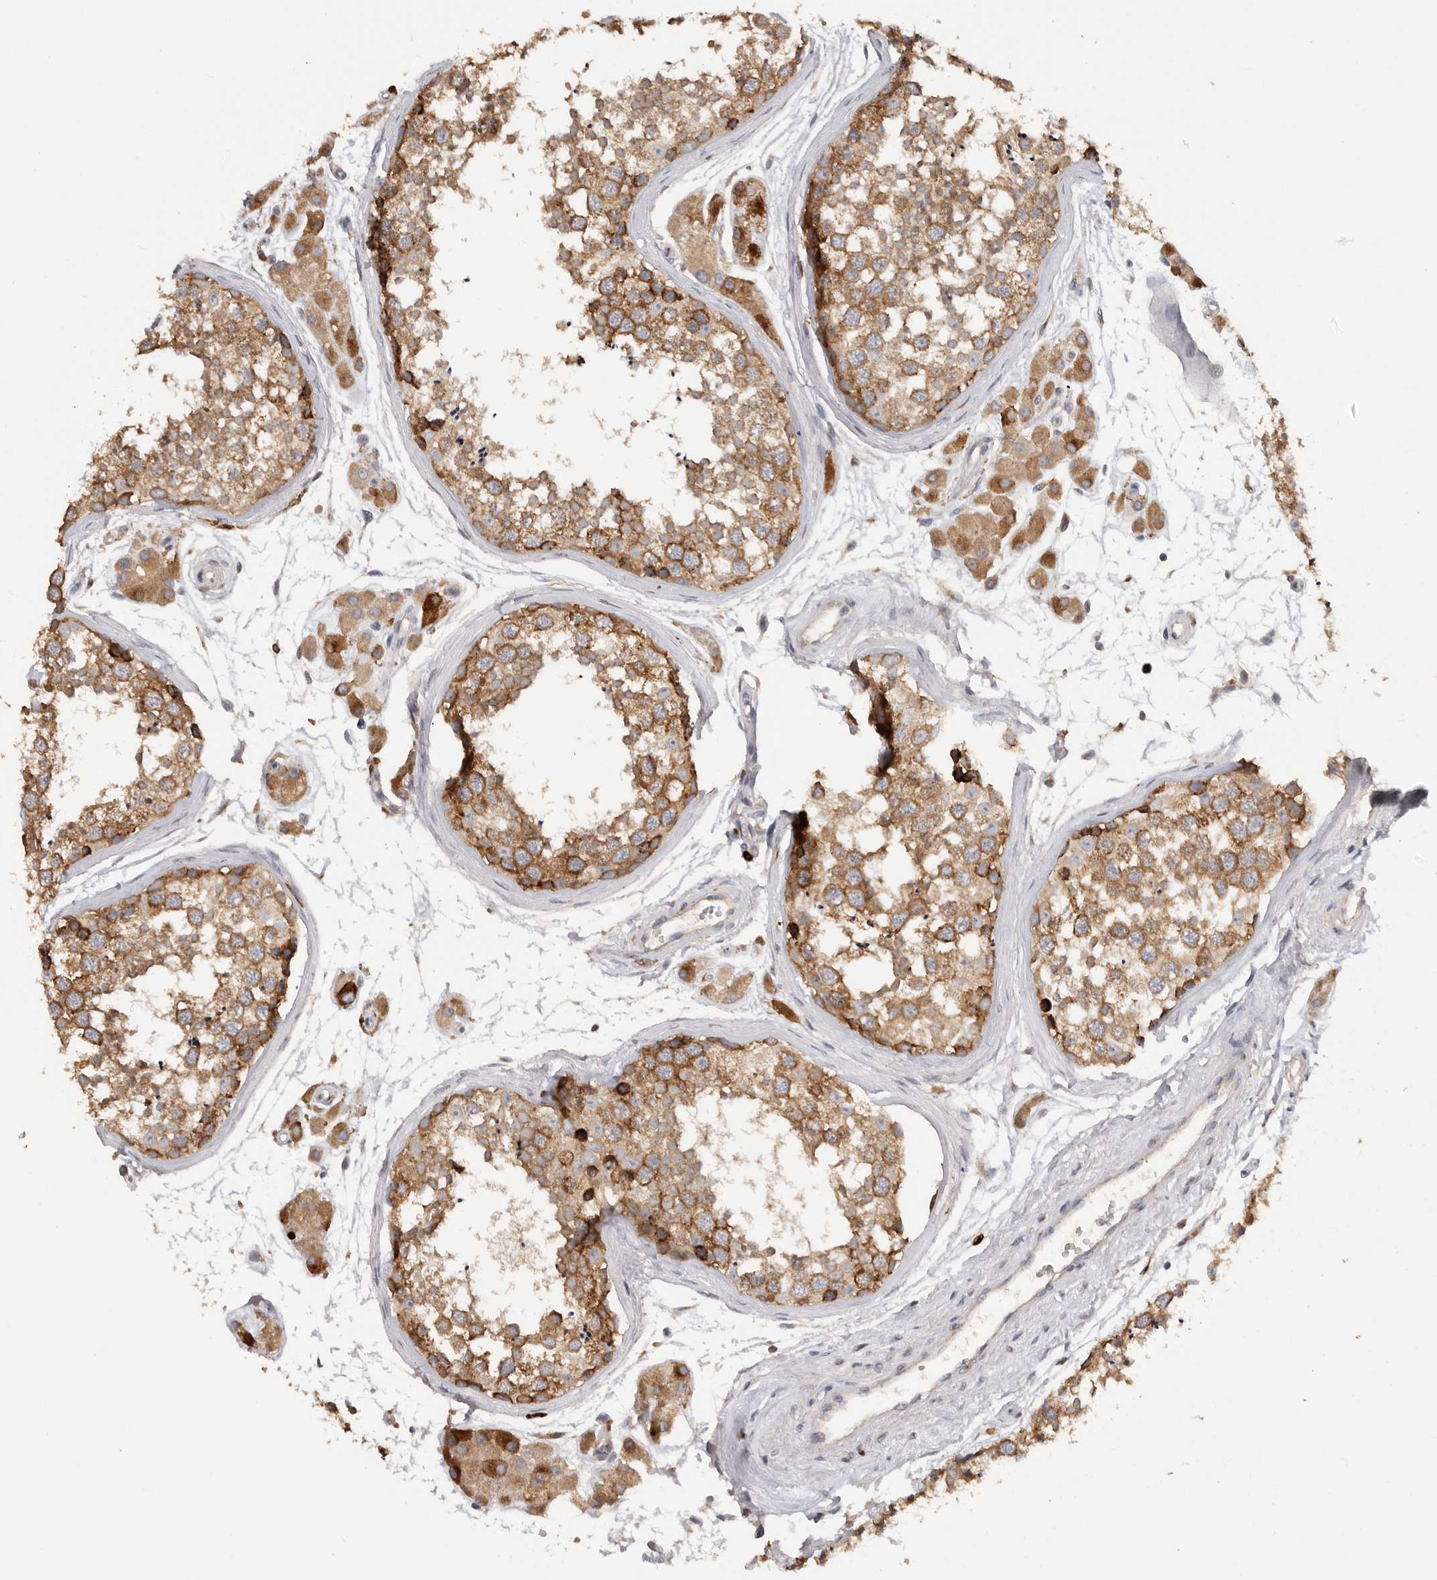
{"staining": {"intensity": "moderate", "quantity": ">75%", "location": "cytoplasmic/membranous"}, "tissue": "testis", "cell_type": "Cells in seminiferous ducts", "image_type": "normal", "snomed": [{"axis": "morphology", "description": "Normal tissue, NOS"}, {"axis": "topography", "description": "Testis"}], "caption": "The histopathology image displays immunohistochemical staining of benign testis. There is moderate cytoplasmic/membranous staining is seen in about >75% of cells in seminiferous ducts. The staining was performed using DAB, with brown indicating positive protein expression. Nuclei are stained blue with hematoxylin.", "gene": "TFRC", "patient": {"sex": "male", "age": 56}}